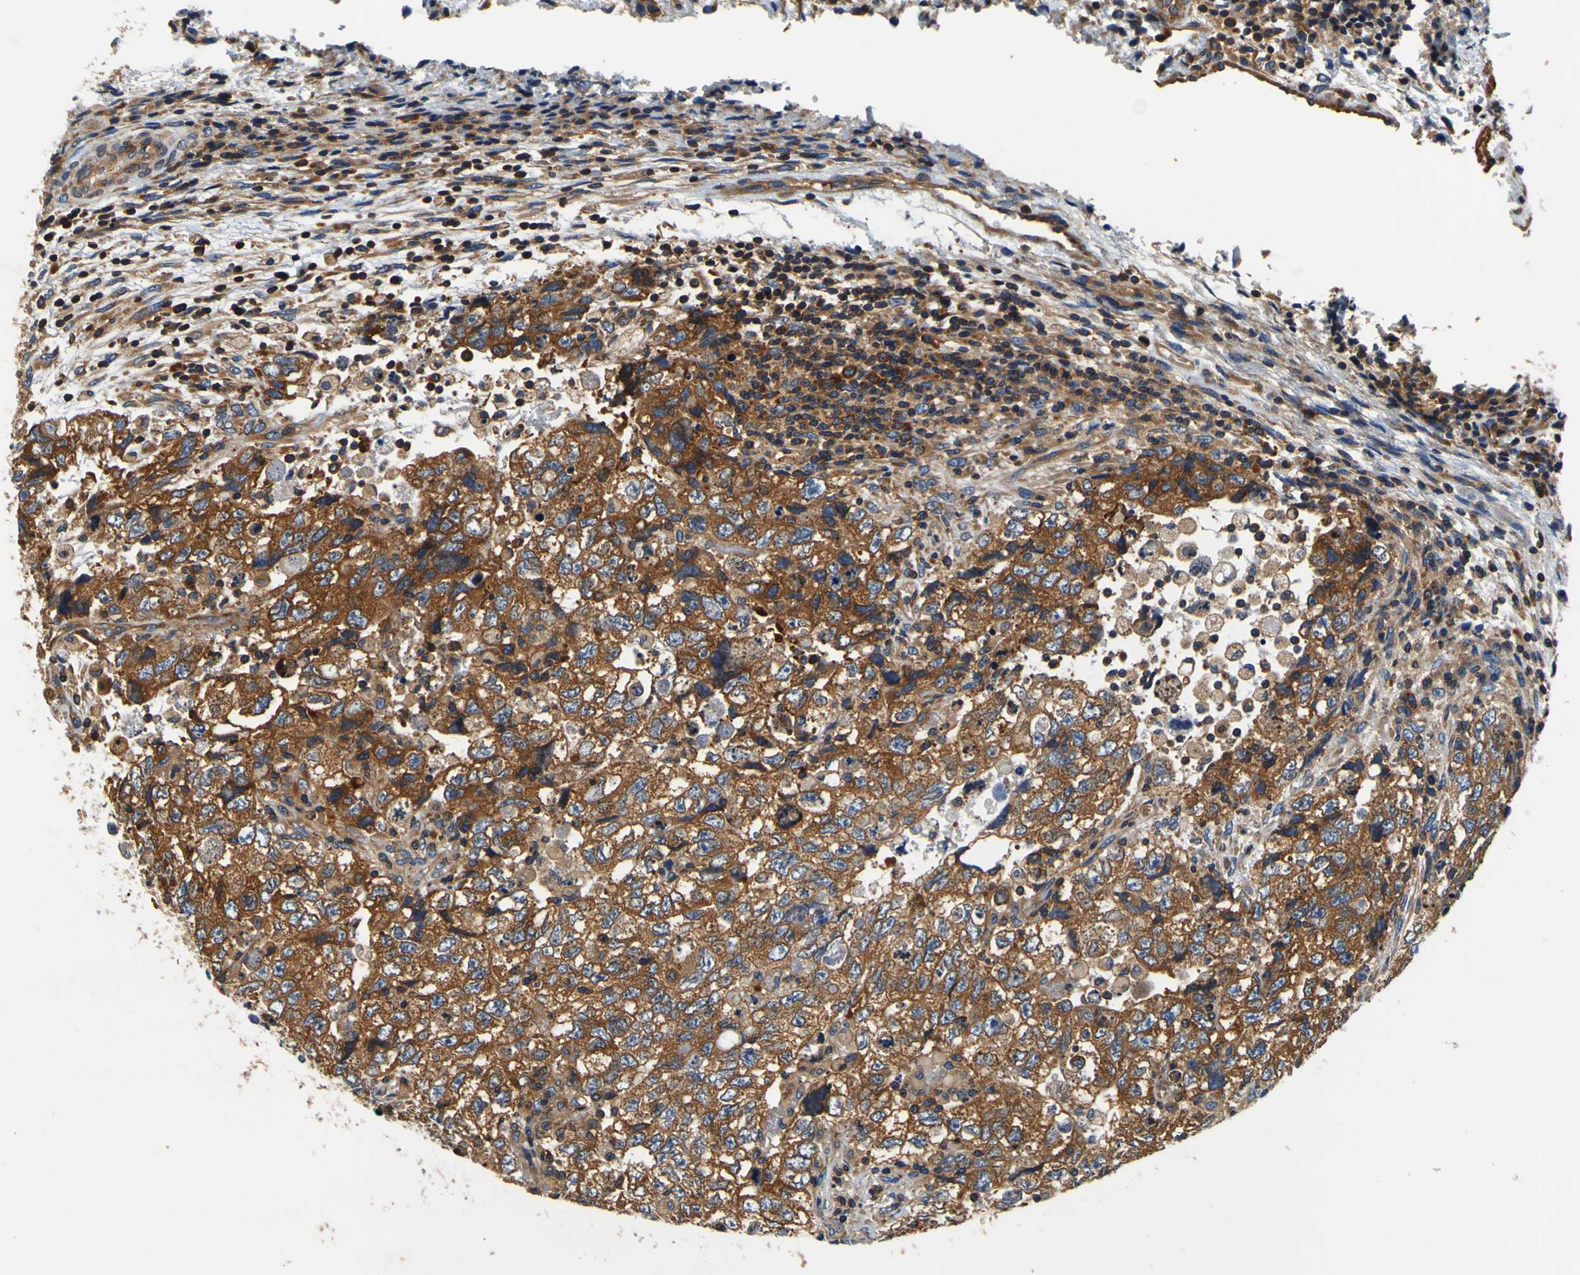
{"staining": {"intensity": "strong", "quantity": ">75%", "location": "cytoplasmic/membranous"}, "tissue": "testis cancer", "cell_type": "Tumor cells", "image_type": "cancer", "snomed": [{"axis": "morphology", "description": "Carcinoma, Embryonal, NOS"}, {"axis": "topography", "description": "Testis"}], "caption": "Strong cytoplasmic/membranous positivity is identified in approximately >75% of tumor cells in testis embryonal carcinoma. (DAB (3,3'-diaminobenzidine) = brown stain, brightfield microscopy at high magnification).", "gene": "CNR2", "patient": {"sex": "male", "age": 36}}